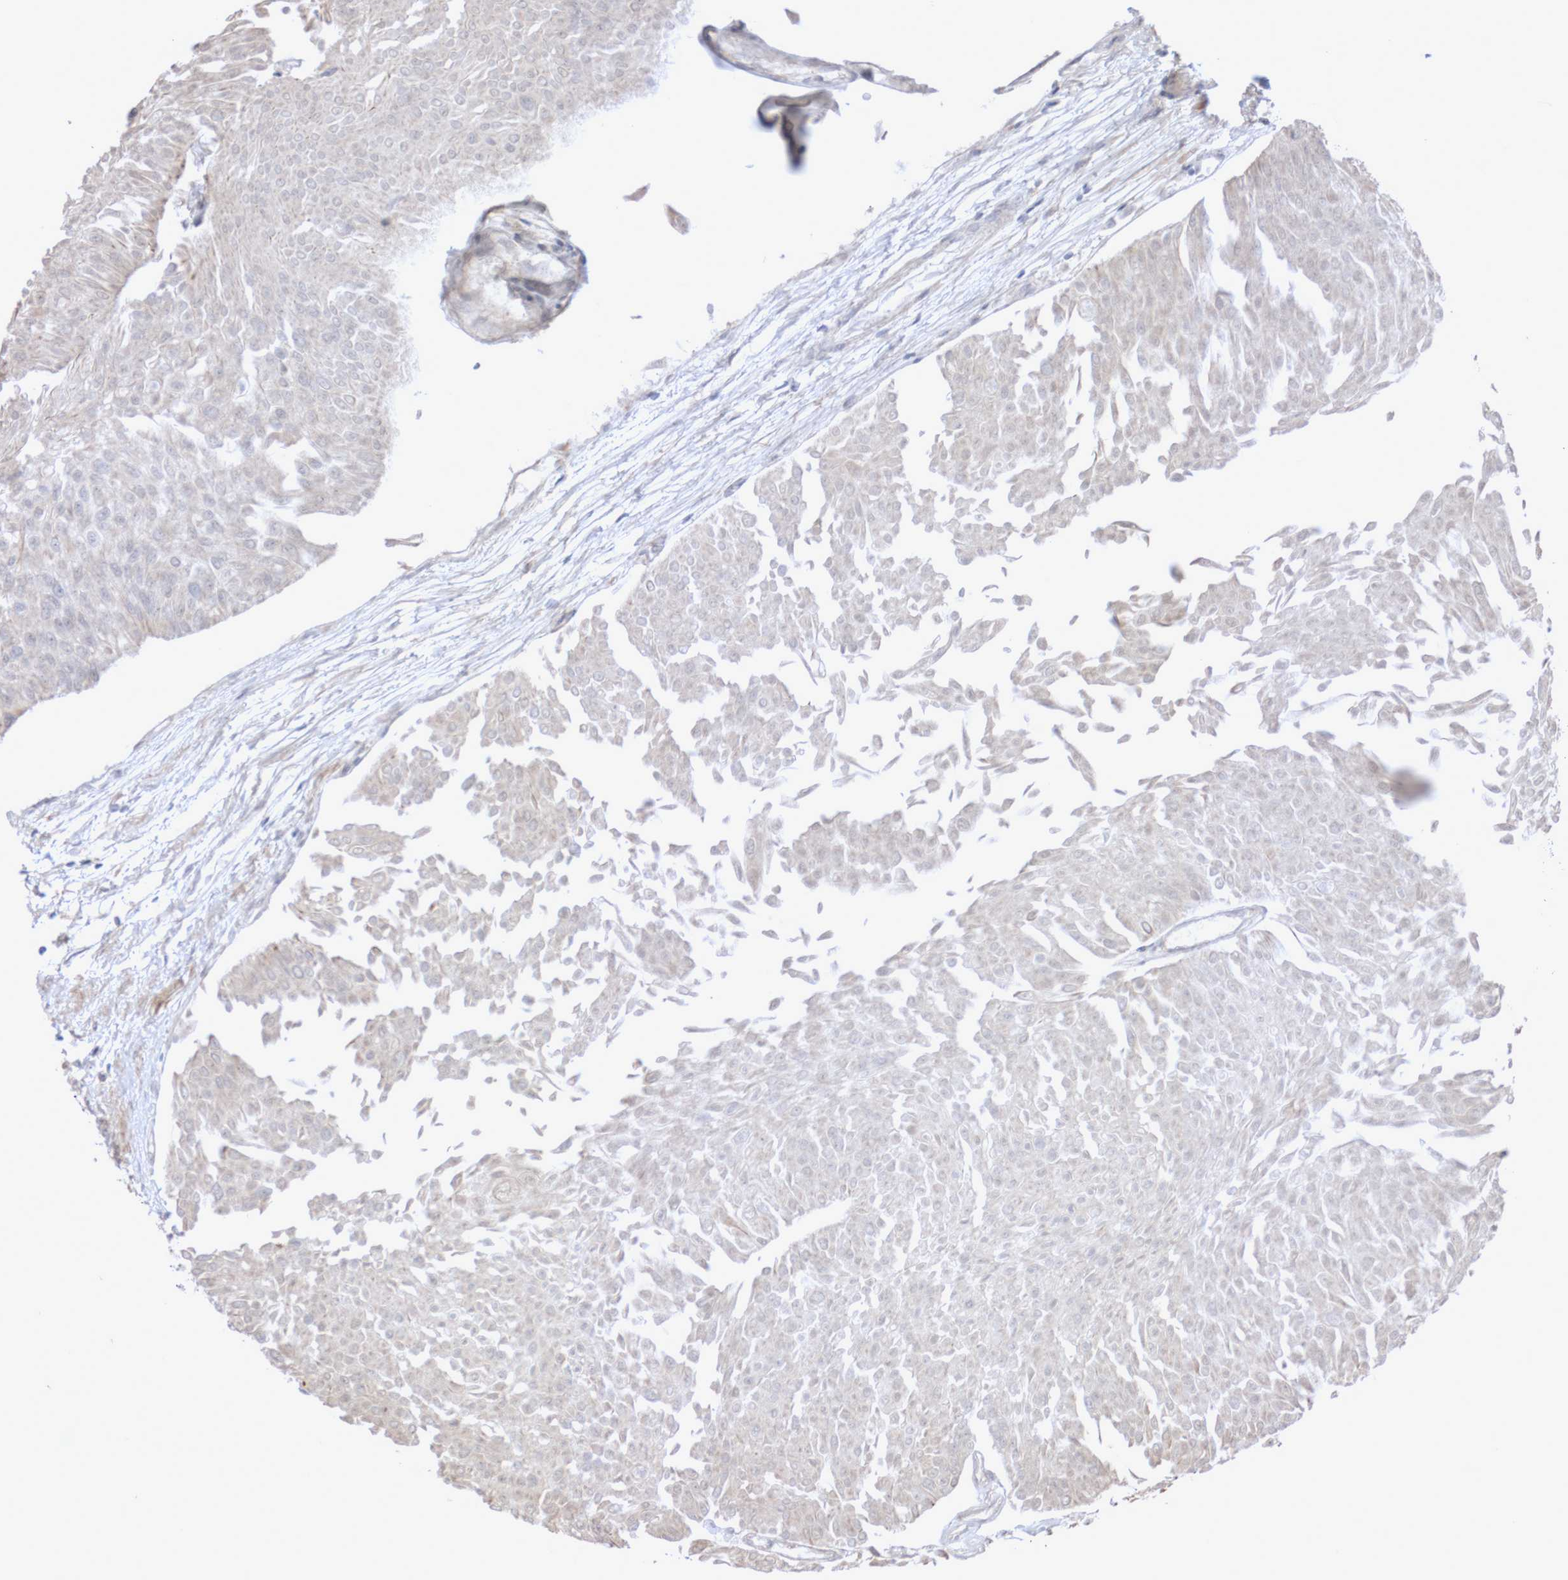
{"staining": {"intensity": "negative", "quantity": "none", "location": "none"}, "tissue": "urothelial cancer", "cell_type": "Tumor cells", "image_type": "cancer", "snomed": [{"axis": "morphology", "description": "Urothelial carcinoma, Low grade"}, {"axis": "topography", "description": "Urinary bladder"}], "caption": "Immunohistochemistry micrograph of urothelial cancer stained for a protein (brown), which displays no staining in tumor cells.", "gene": "DPH7", "patient": {"sex": "male", "age": 67}}